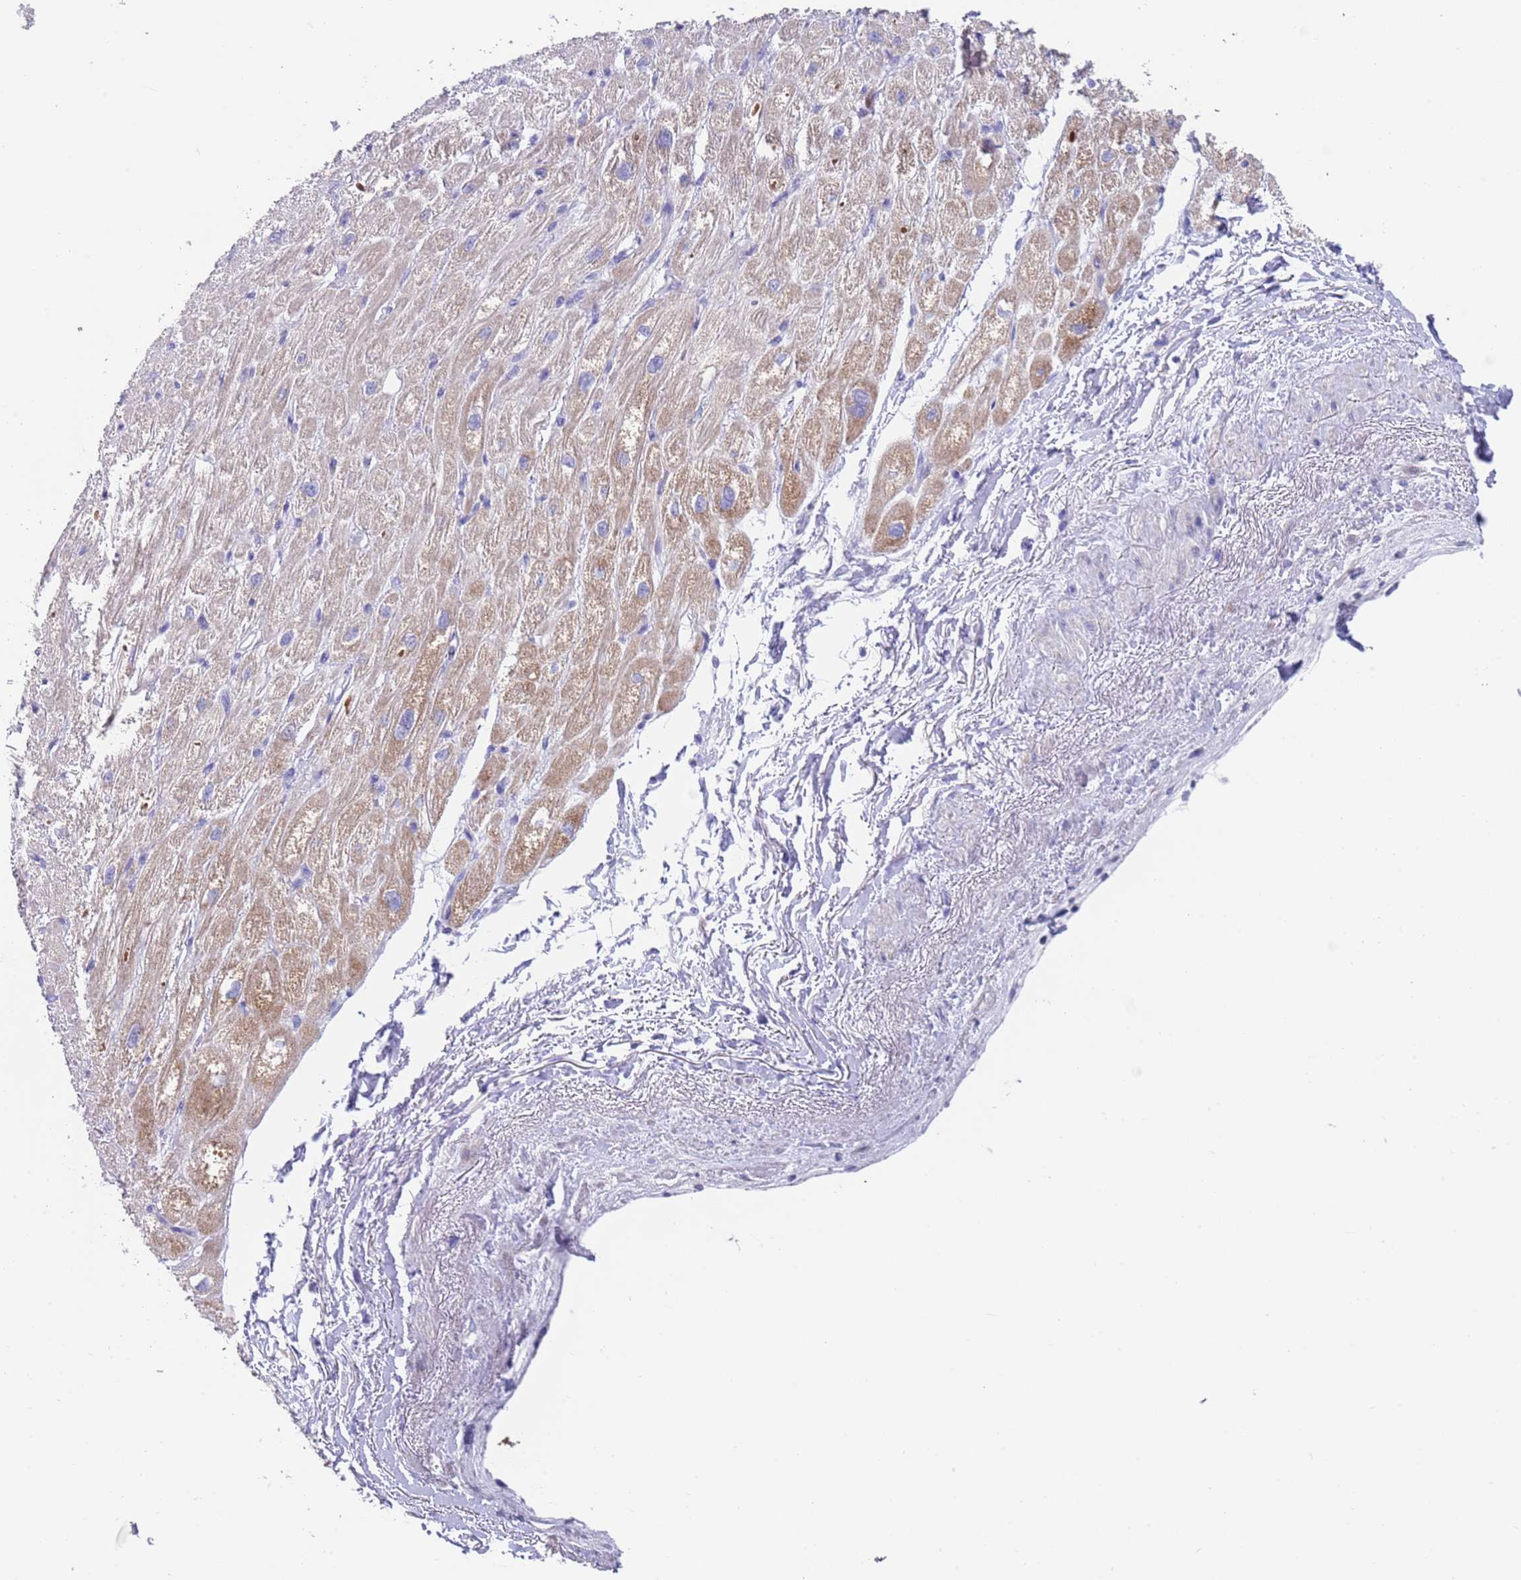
{"staining": {"intensity": "moderate", "quantity": "<25%", "location": "cytoplasmic/membranous"}, "tissue": "heart muscle", "cell_type": "Cardiomyocytes", "image_type": "normal", "snomed": [{"axis": "morphology", "description": "Normal tissue, NOS"}, {"axis": "topography", "description": "Heart"}], "caption": "Heart muscle stained with DAB immunohistochemistry shows low levels of moderate cytoplasmic/membranous expression in approximately <25% of cardiomyocytes. The protein is shown in brown color, while the nuclei are stained blue.", "gene": "CPXM2", "patient": {"sex": "male", "age": 65}}